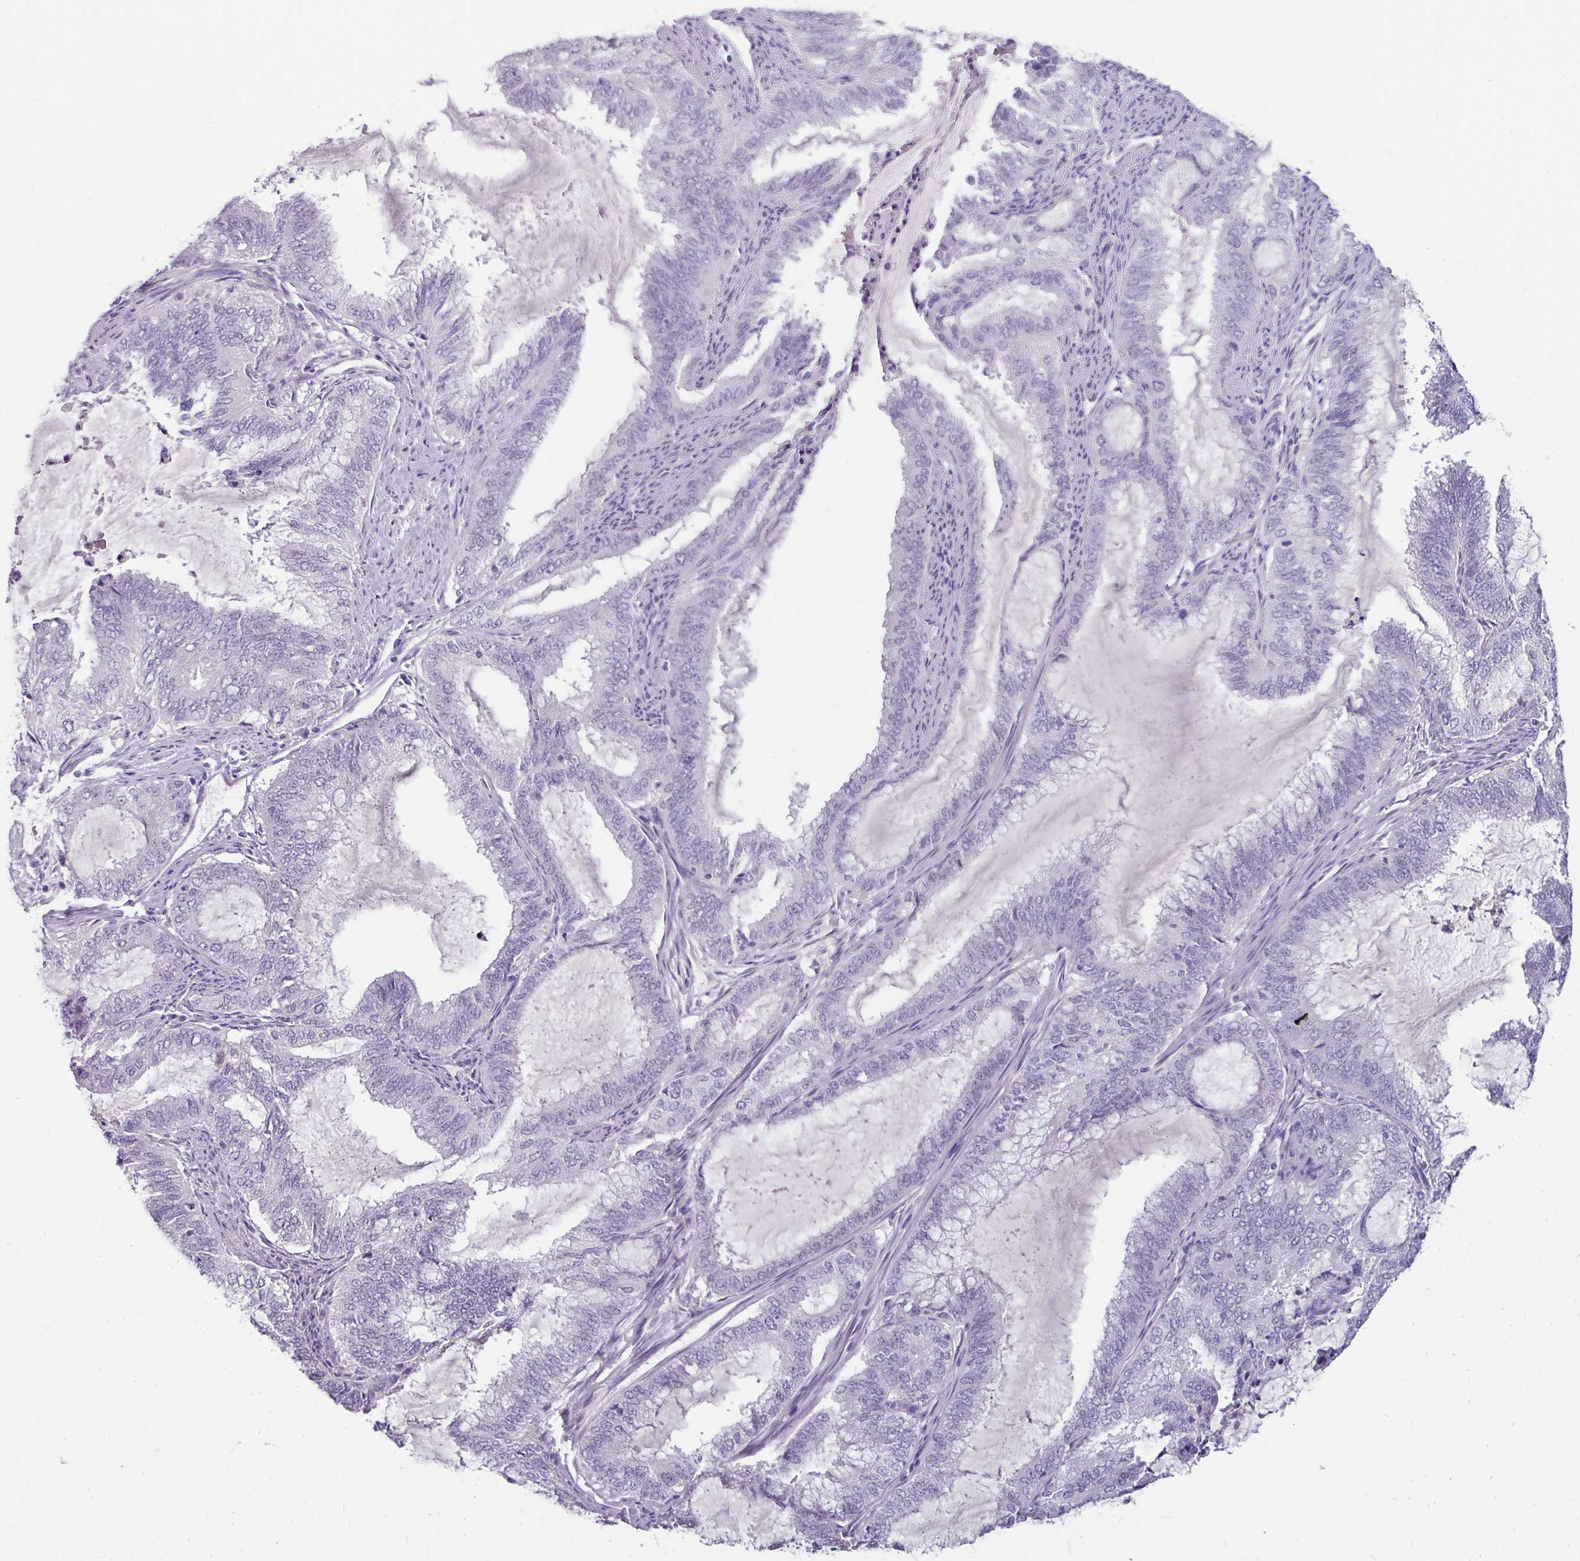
{"staining": {"intensity": "negative", "quantity": "none", "location": "none"}, "tissue": "endometrial cancer", "cell_type": "Tumor cells", "image_type": "cancer", "snomed": [{"axis": "morphology", "description": "Adenocarcinoma, NOS"}, {"axis": "topography", "description": "Endometrium"}], "caption": "Protein analysis of adenocarcinoma (endometrial) shows no significant expression in tumor cells.", "gene": "EYA3", "patient": {"sex": "female", "age": 51}}